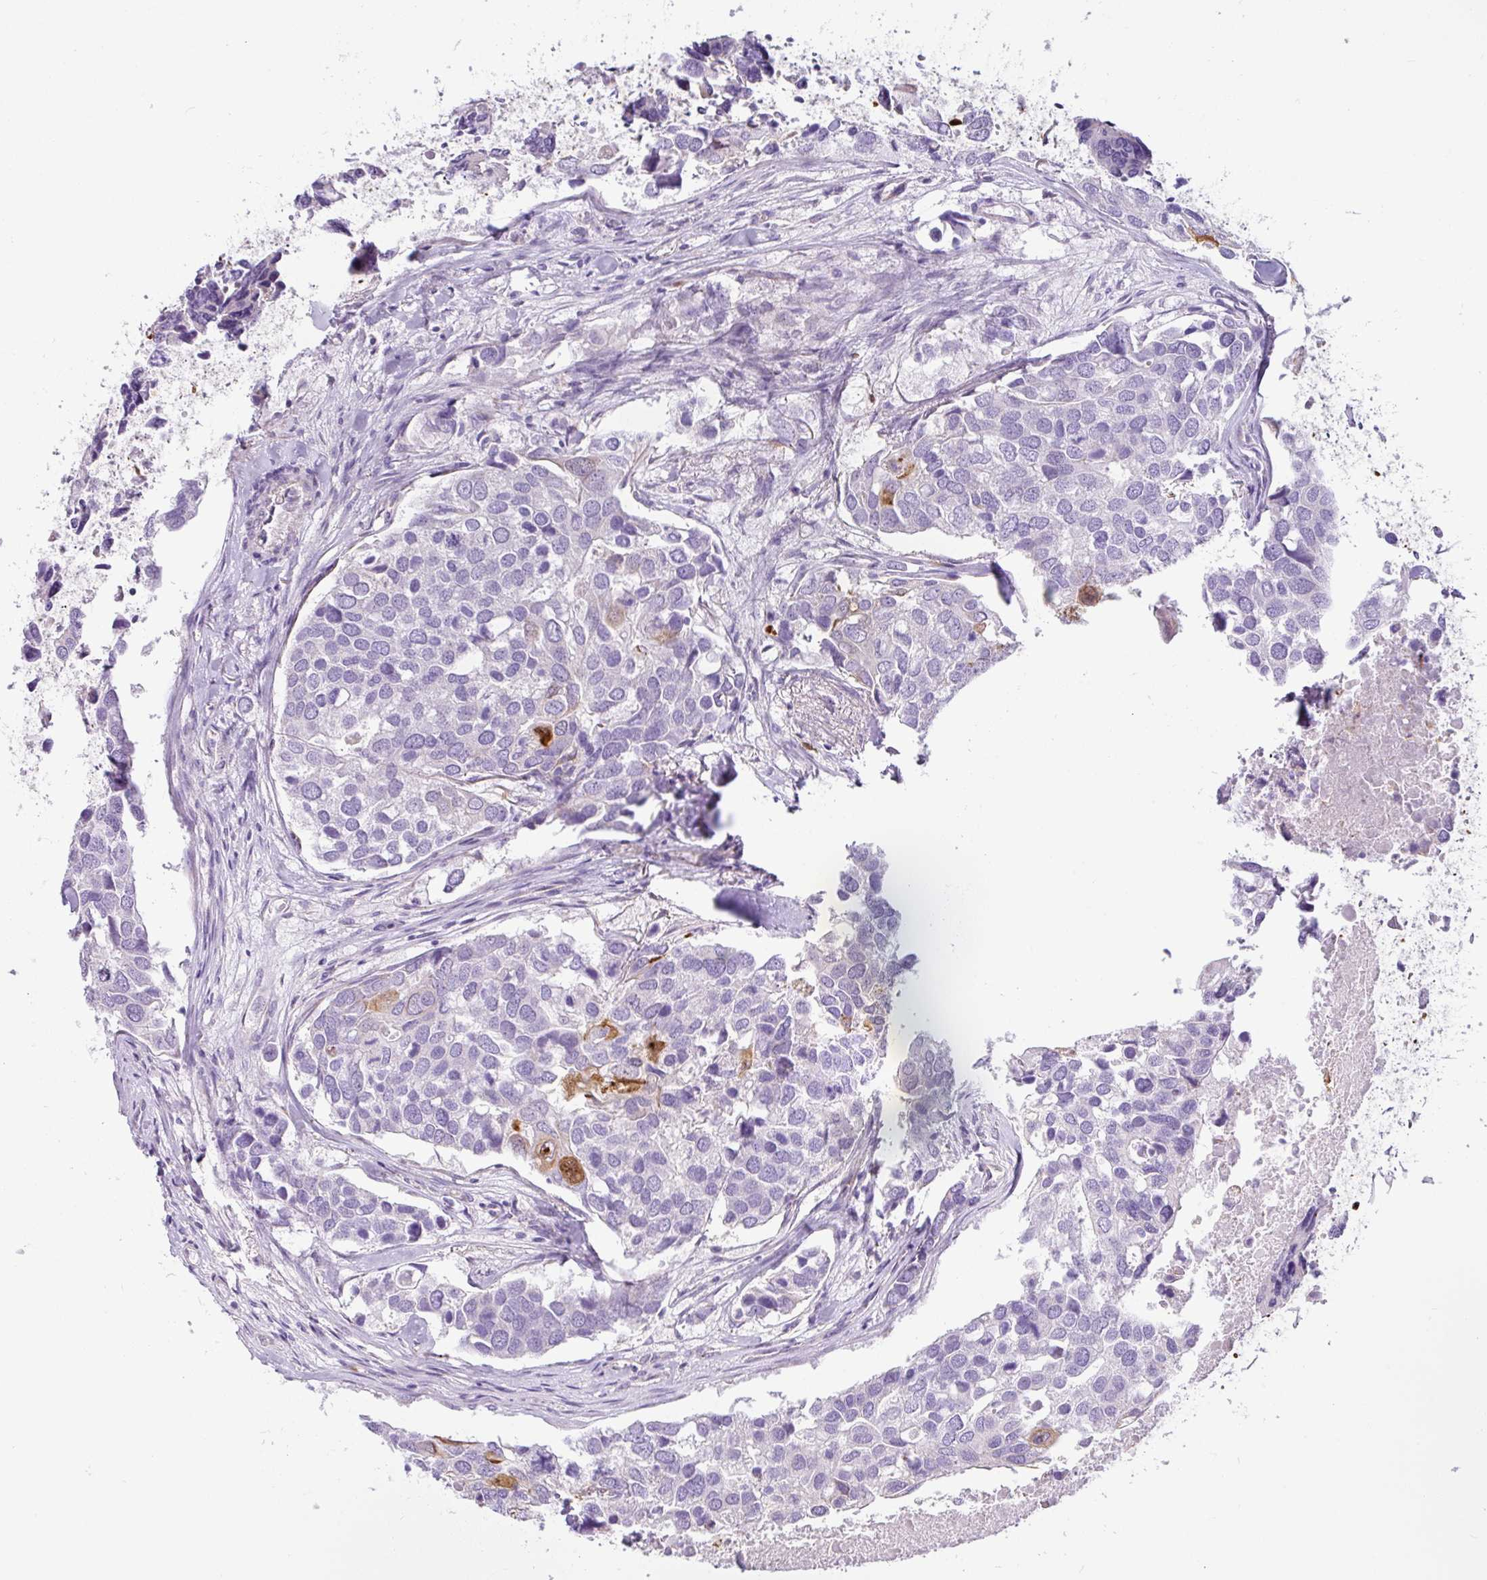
{"staining": {"intensity": "negative", "quantity": "none", "location": "none"}, "tissue": "breast cancer", "cell_type": "Tumor cells", "image_type": "cancer", "snomed": [{"axis": "morphology", "description": "Duct carcinoma"}, {"axis": "topography", "description": "Breast"}], "caption": "Immunohistochemical staining of breast cancer demonstrates no significant staining in tumor cells.", "gene": "SH2D3C", "patient": {"sex": "female", "age": 83}}